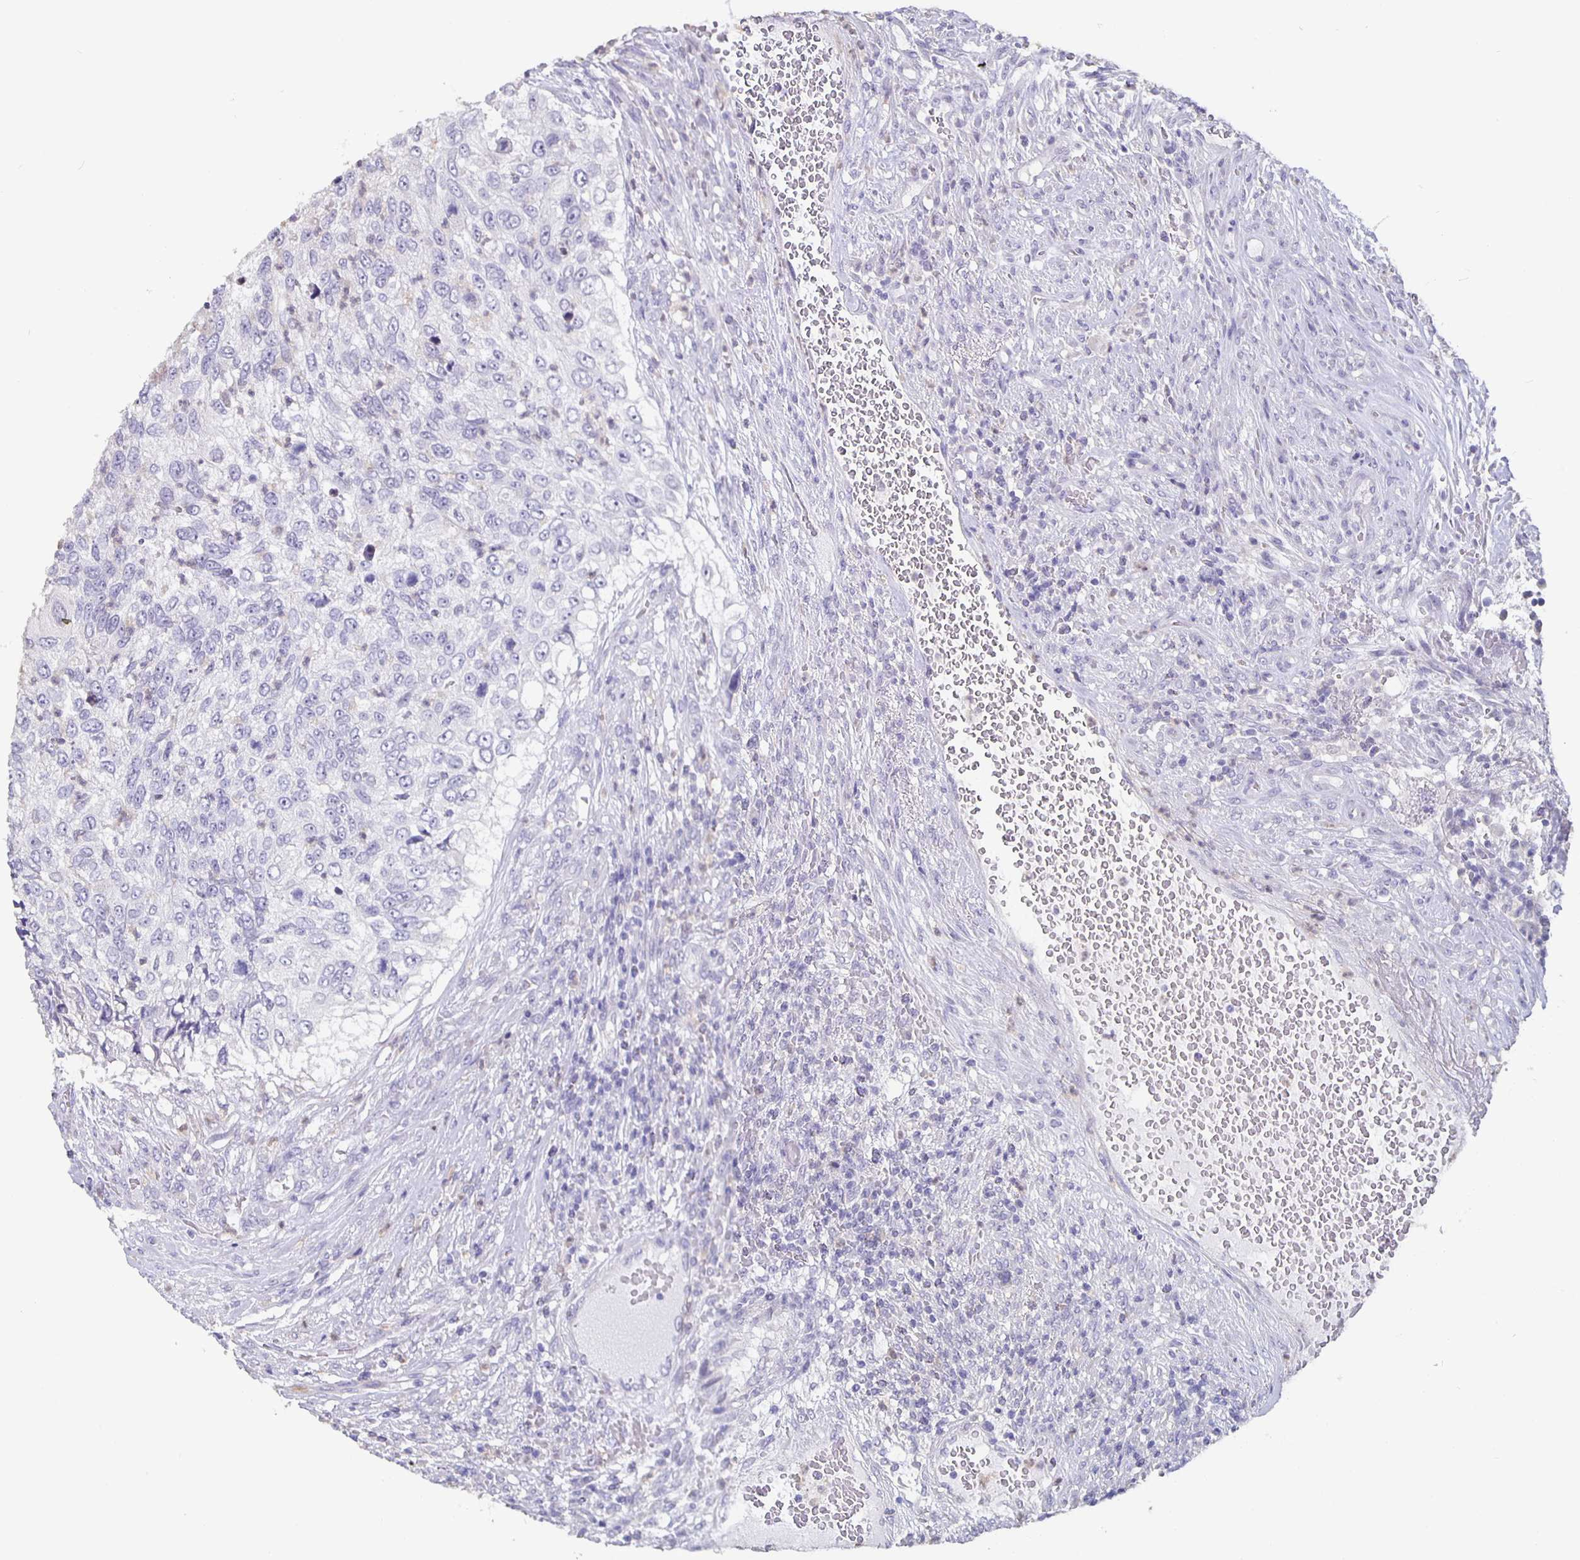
{"staining": {"intensity": "negative", "quantity": "none", "location": "none"}, "tissue": "urothelial cancer", "cell_type": "Tumor cells", "image_type": "cancer", "snomed": [{"axis": "morphology", "description": "Urothelial carcinoma, High grade"}, {"axis": "topography", "description": "Urinary bladder"}], "caption": "A high-resolution image shows immunohistochemistry (IHC) staining of urothelial carcinoma (high-grade), which displays no significant positivity in tumor cells. (DAB (3,3'-diaminobenzidine) immunohistochemistry (IHC) visualized using brightfield microscopy, high magnification).", "gene": "GPX4", "patient": {"sex": "female", "age": 60}}